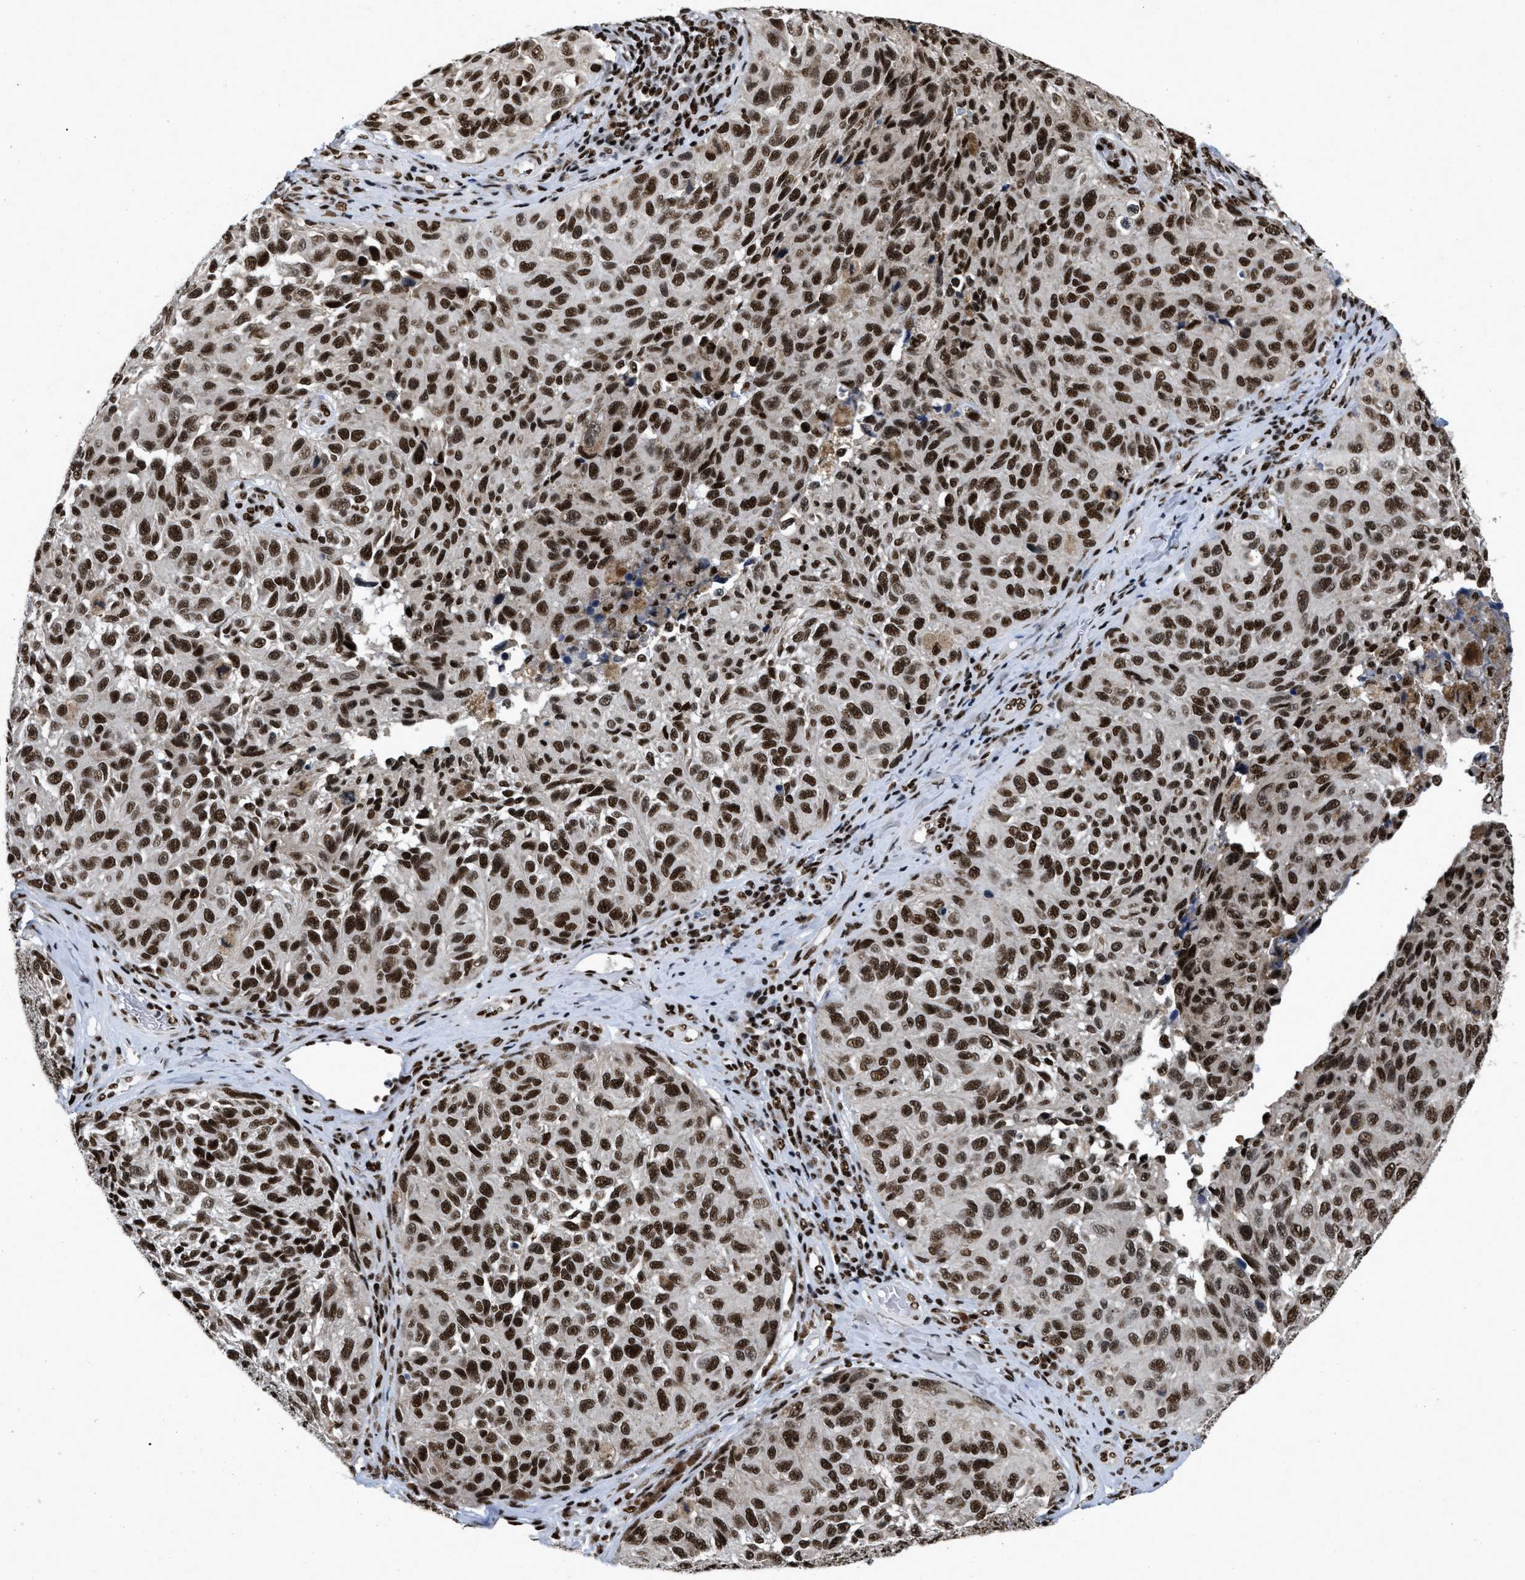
{"staining": {"intensity": "strong", "quantity": ">75%", "location": "nuclear"}, "tissue": "melanoma", "cell_type": "Tumor cells", "image_type": "cancer", "snomed": [{"axis": "morphology", "description": "Malignant melanoma, NOS"}, {"axis": "topography", "description": "Skin"}], "caption": "This micrograph displays melanoma stained with immunohistochemistry to label a protein in brown. The nuclear of tumor cells show strong positivity for the protein. Nuclei are counter-stained blue.", "gene": "CREB1", "patient": {"sex": "female", "age": 73}}